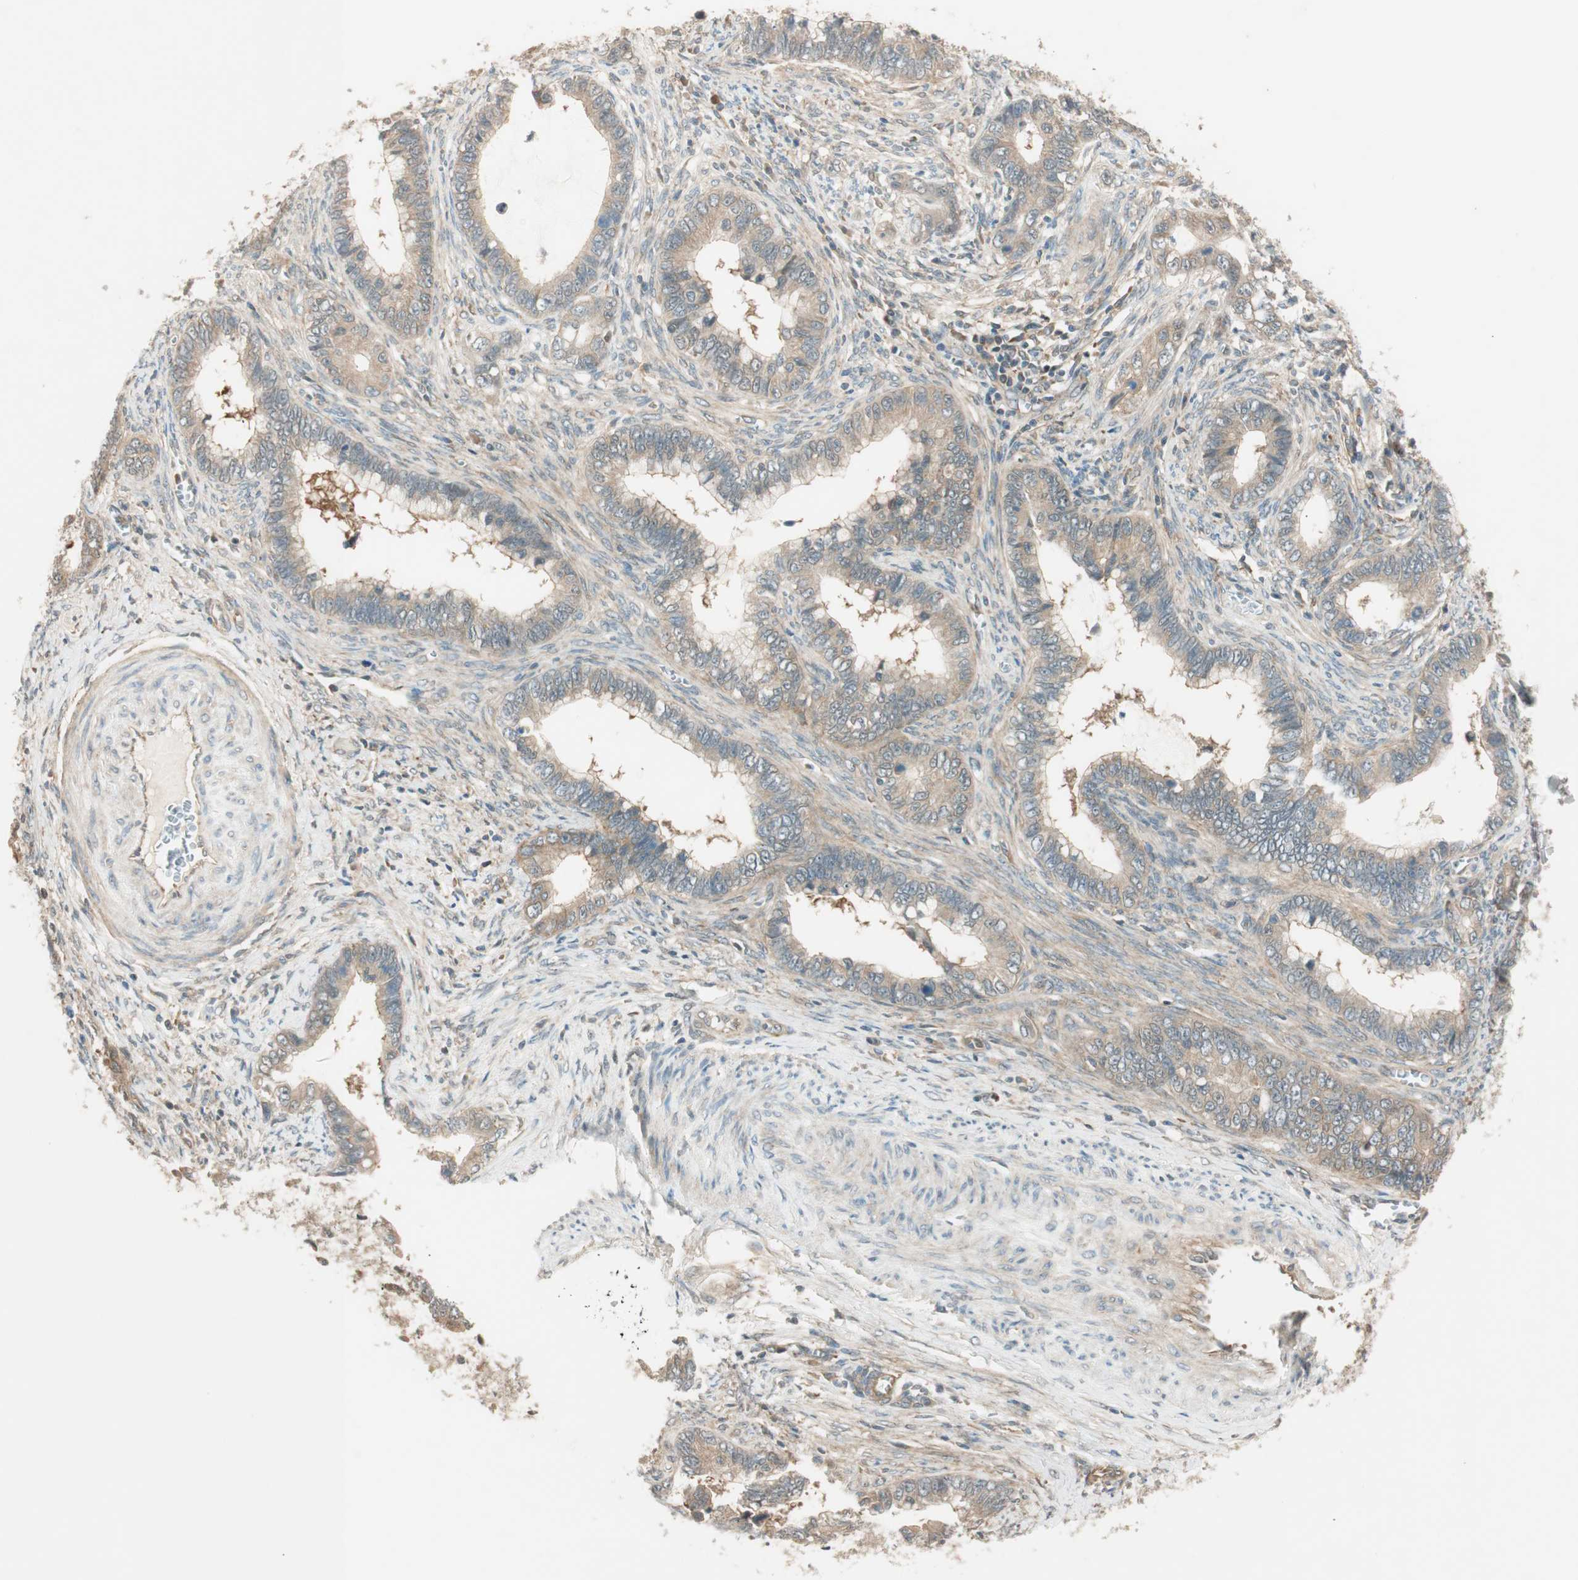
{"staining": {"intensity": "weak", "quantity": ">75%", "location": "cytoplasmic/membranous"}, "tissue": "cervical cancer", "cell_type": "Tumor cells", "image_type": "cancer", "snomed": [{"axis": "morphology", "description": "Adenocarcinoma, NOS"}, {"axis": "topography", "description": "Cervix"}], "caption": "Immunohistochemistry (IHC) (DAB) staining of human cervical cancer (adenocarcinoma) exhibits weak cytoplasmic/membranous protein positivity in approximately >75% of tumor cells.", "gene": "PSMD8", "patient": {"sex": "female", "age": 44}}